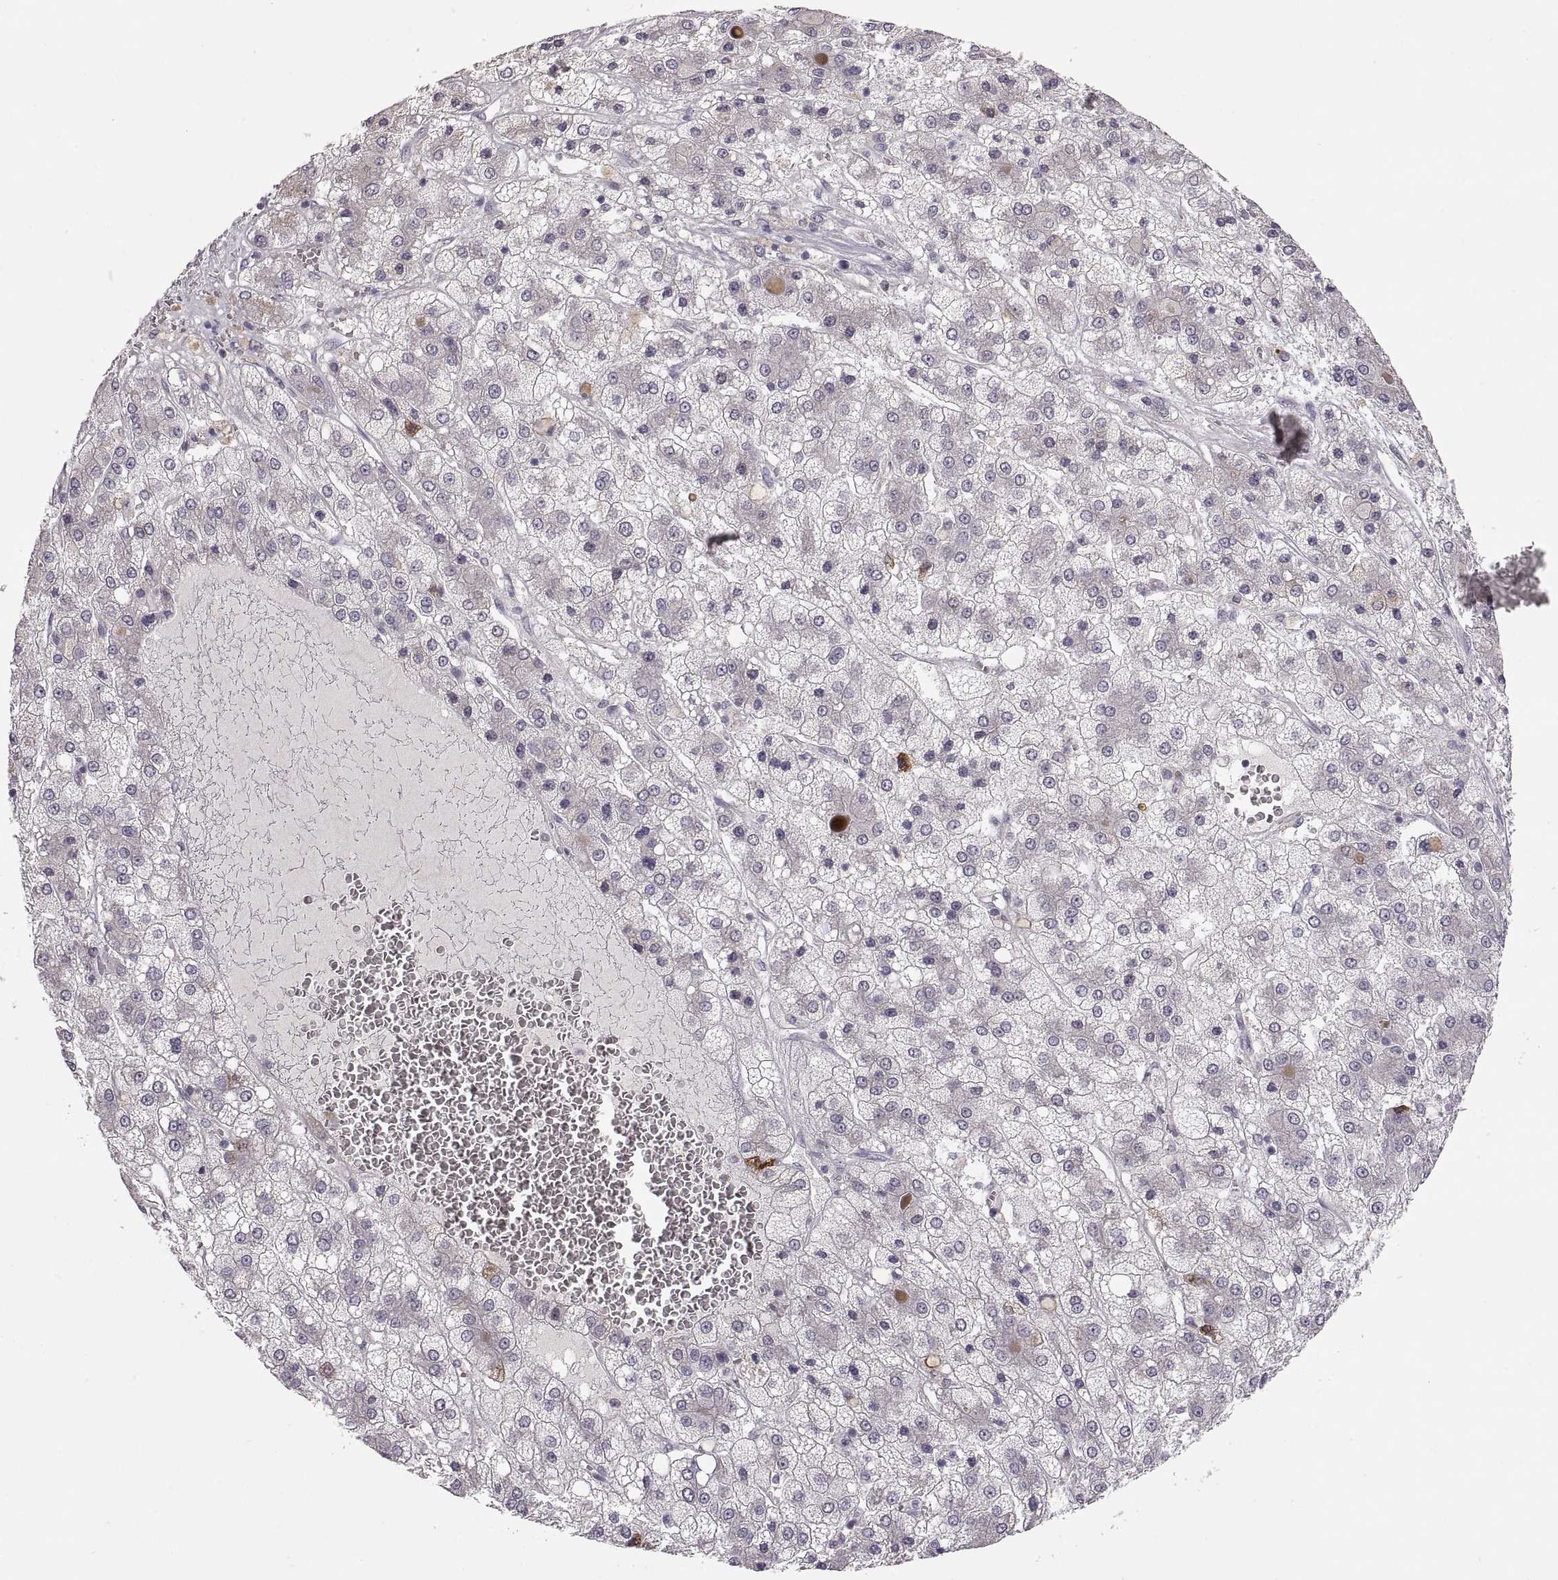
{"staining": {"intensity": "moderate", "quantity": "<25%", "location": "cytoplasmic/membranous"}, "tissue": "liver cancer", "cell_type": "Tumor cells", "image_type": "cancer", "snomed": [{"axis": "morphology", "description": "Carcinoma, Hepatocellular, NOS"}, {"axis": "topography", "description": "Liver"}], "caption": "Liver cancer (hepatocellular carcinoma) stained with a brown dye shows moderate cytoplasmic/membranous positive expression in about <25% of tumor cells.", "gene": "HMGCR", "patient": {"sex": "male", "age": 73}}